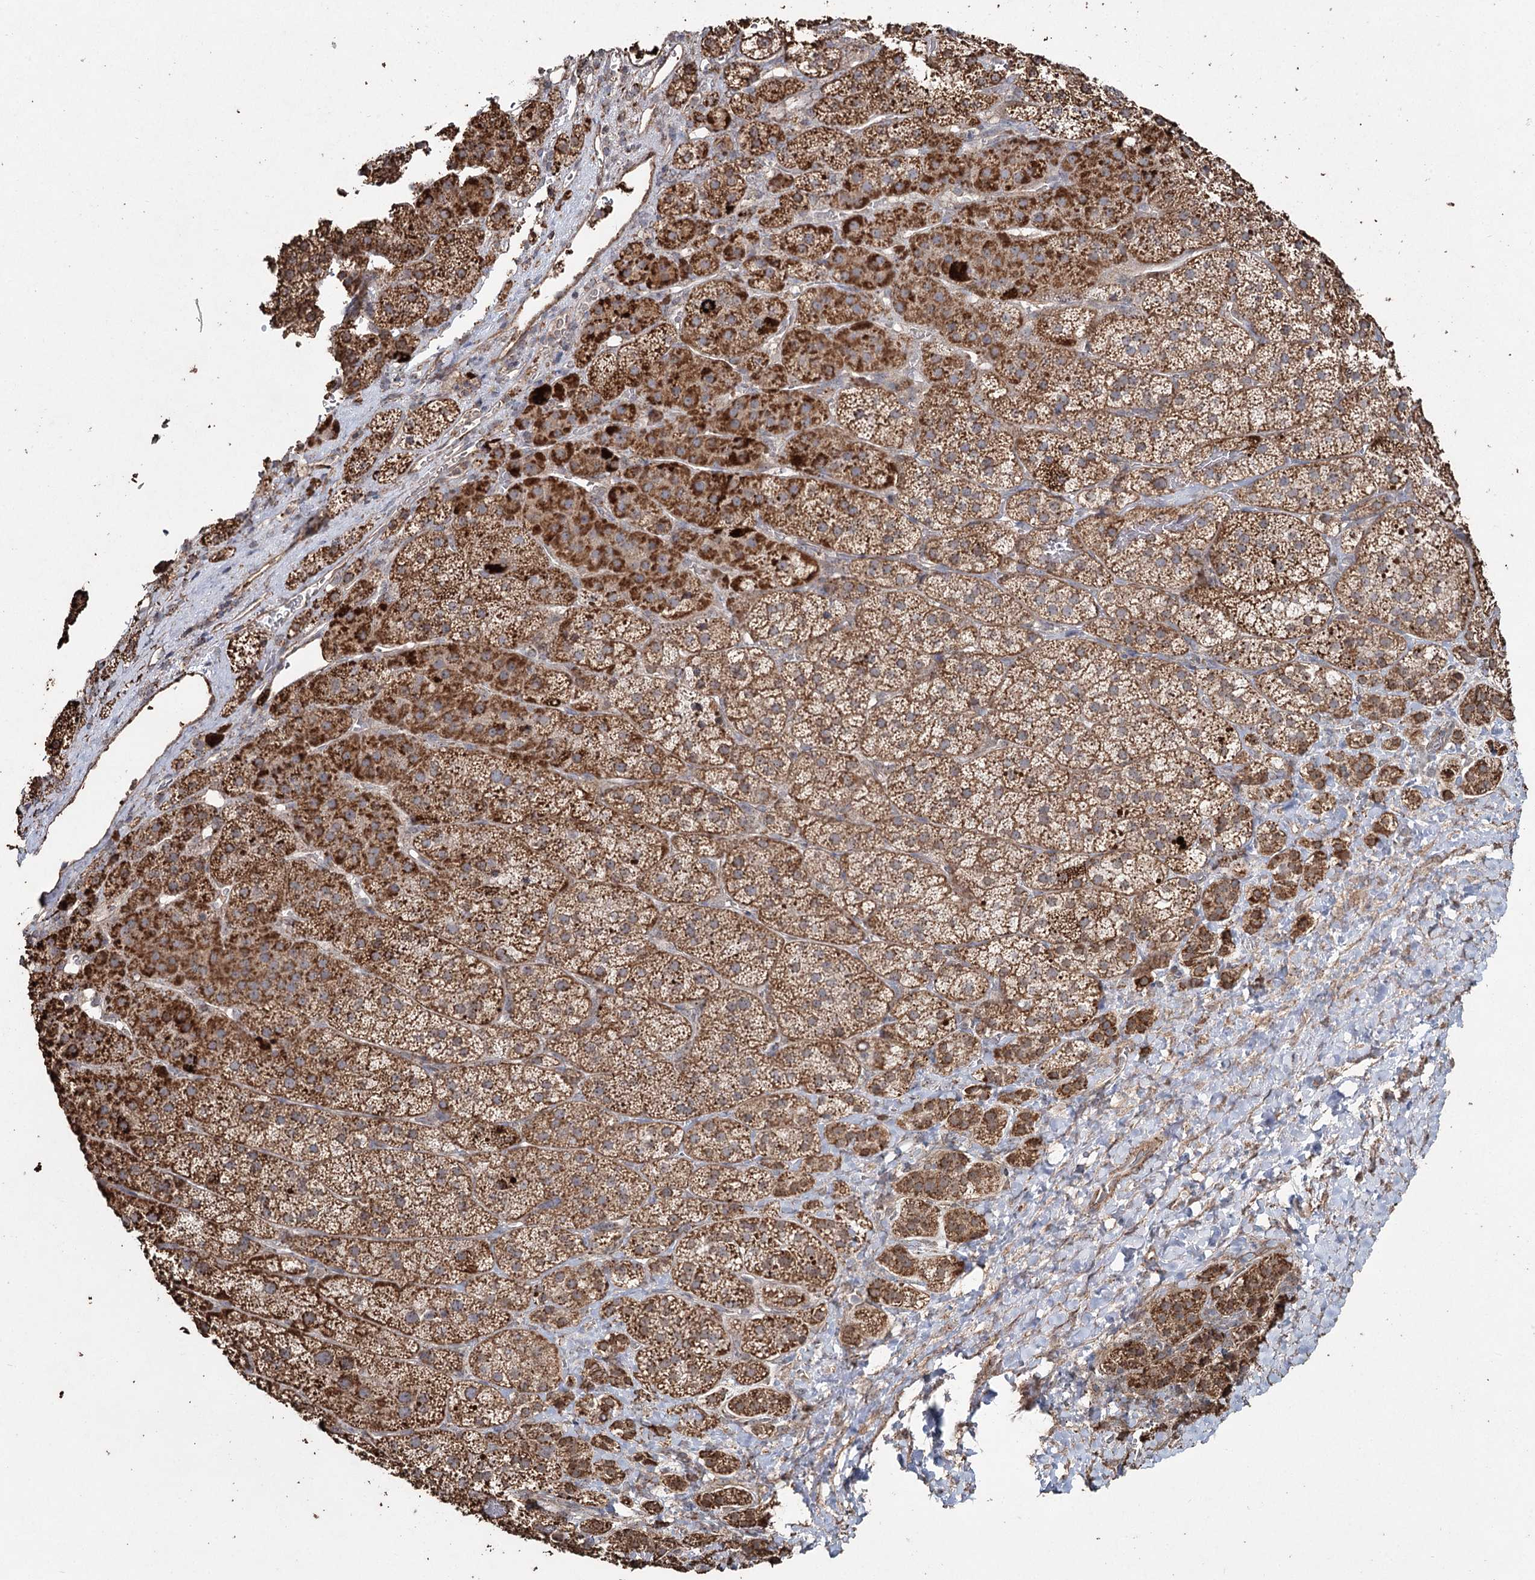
{"staining": {"intensity": "moderate", "quantity": ">75%", "location": "cytoplasmic/membranous"}, "tissue": "adrenal gland", "cell_type": "Glandular cells", "image_type": "normal", "snomed": [{"axis": "morphology", "description": "Normal tissue, NOS"}, {"axis": "topography", "description": "Adrenal gland"}], "caption": "DAB immunohistochemical staining of unremarkable adrenal gland demonstrates moderate cytoplasmic/membranous protein positivity in approximately >75% of glandular cells. Immunohistochemistry (ihc) stains the protein in brown and the nuclei are stained blue.", "gene": "SLF2", "patient": {"sex": "female", "age": 44}}